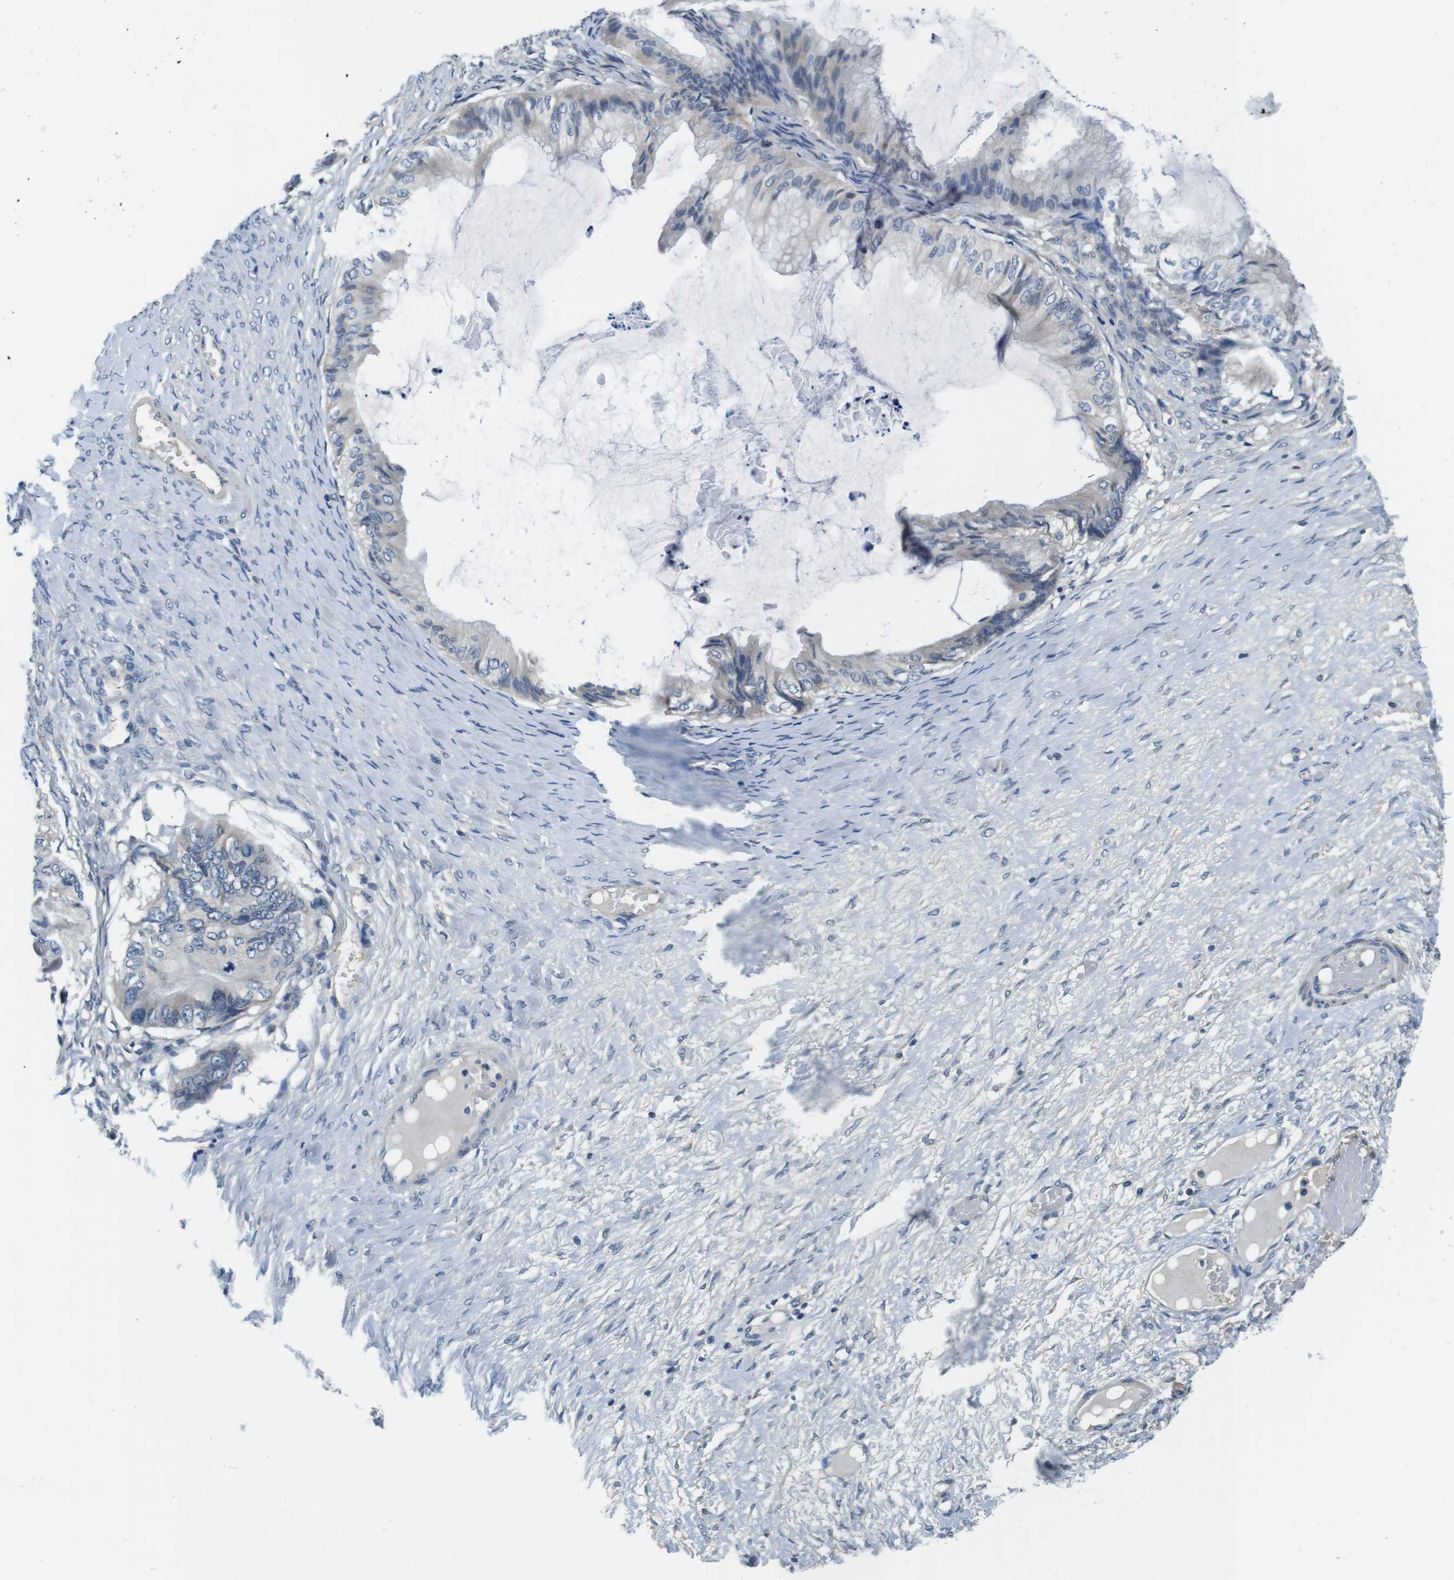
{"staining": {"intensity": "negative", "quantity": "none", "location": "none"}, "tissue": "ovarian cancer", "cell_type": "Tumor cells", "image_type": "cancer", "snomed": [{"axis": "morphology", "description": "Cystadenocarcinoma, mucinous, NOS"}, {"axis": "topography", "description": "Ovary"}], "caption": "Immunohistochemistry of human mucinous cystadenocarcinoma (ovarian) demonstrates no staining in tumor cells.", "gene": "DTNA", "patient": {"sex": "female", "age": 61}}